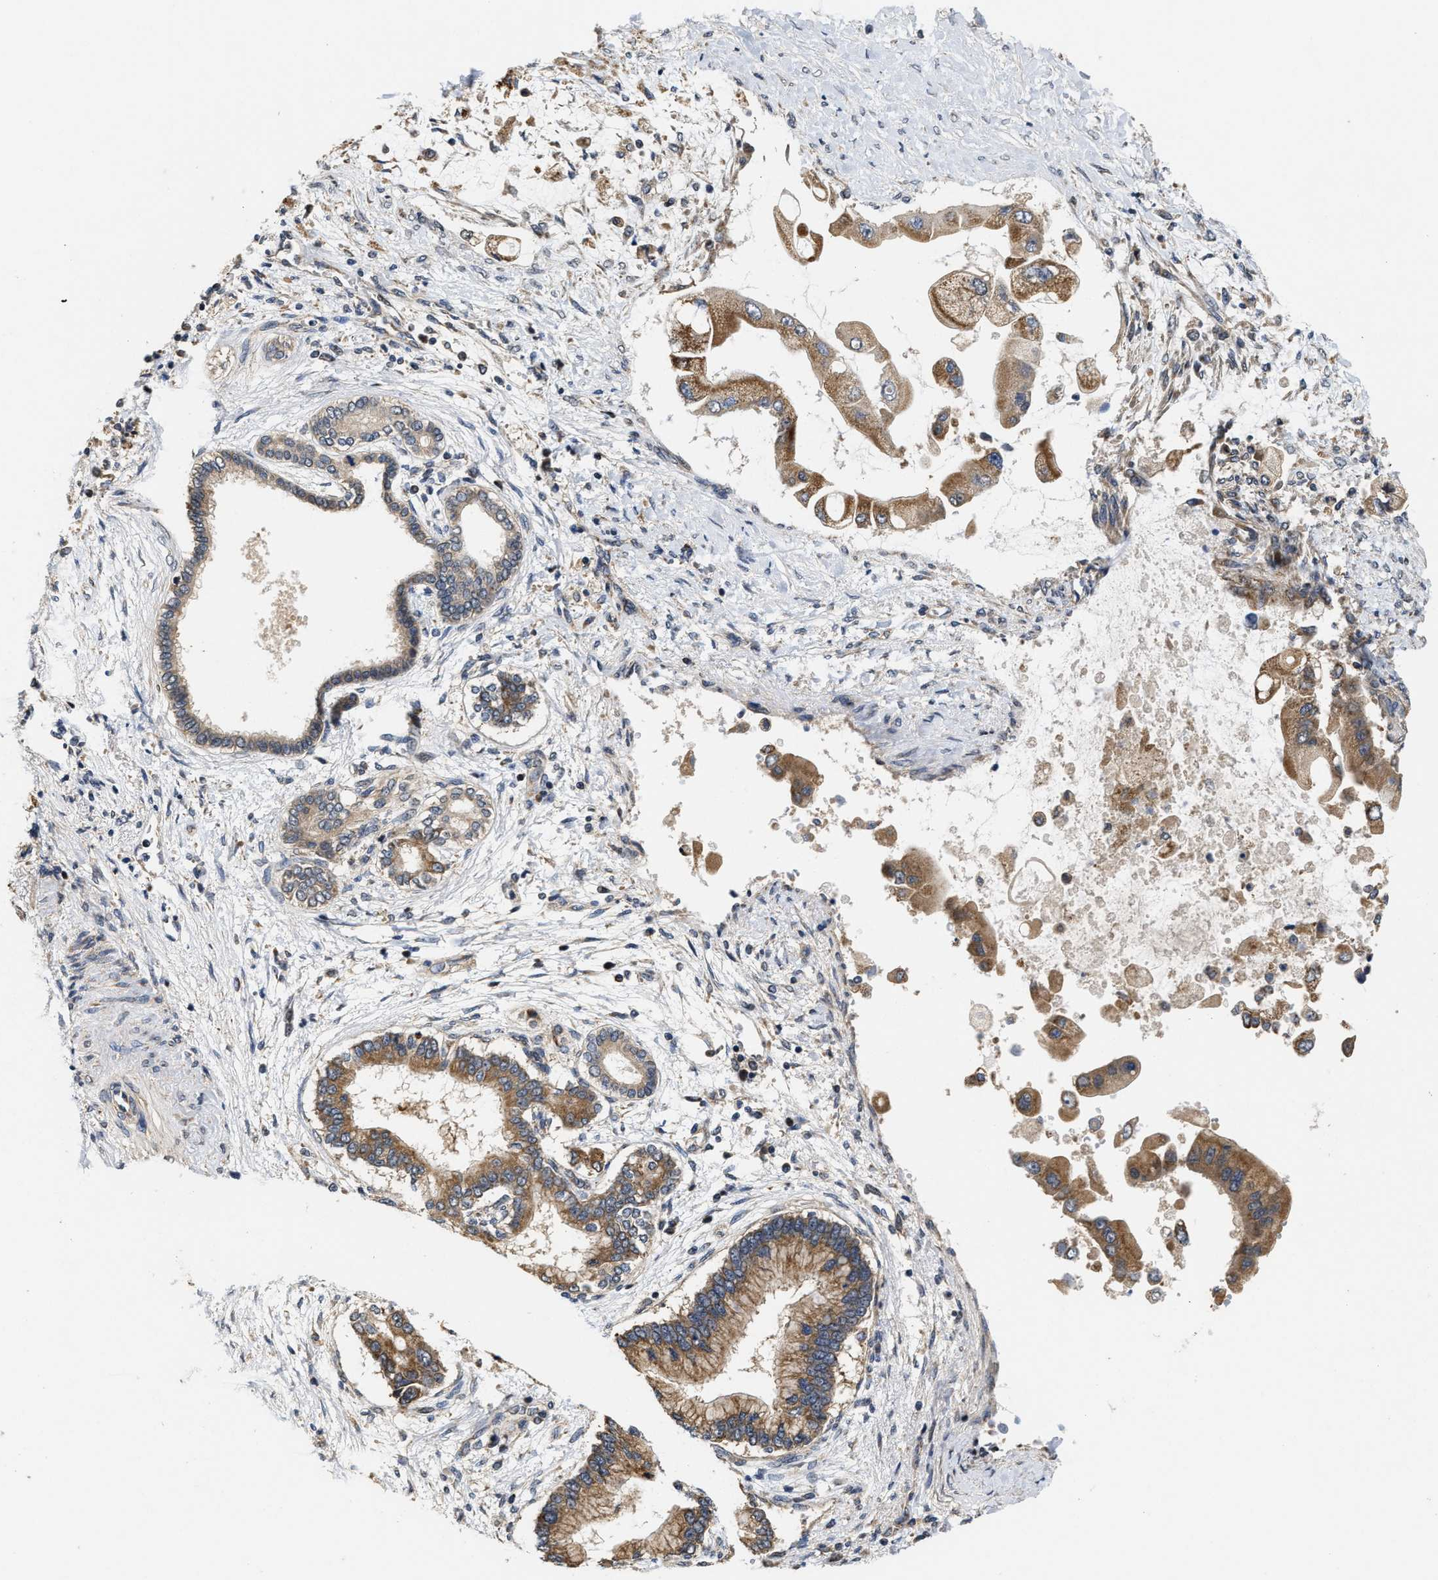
{"staining": {"intensity": "moderate", "quantity": ">75%", "location": "cytoplasmic/membranous"}, "tissue": "liver cancer", "cell_type": "Tumor cells", "image_type": "cancer", "snomed": [{"axis": "morphology", "description": "Cholangiocarcinoma"}, {"axis": "topography", "description": "Liver"}], "caption": "Immunohistochemistry (IHC) staining of cholangiocarcinoma (liver), which displays medium levels of moderate cytoplasmic/membranous staining in about >75% of tumor cells indicating moderate cytoplasmic/membranous protein expression. The staining was performed using DAB (brown) for protein detection and nuclei were counterstained in hematoxylin (blue).", "gene": "SCYL2", "patient": {"sex": "male", "age": 50}}